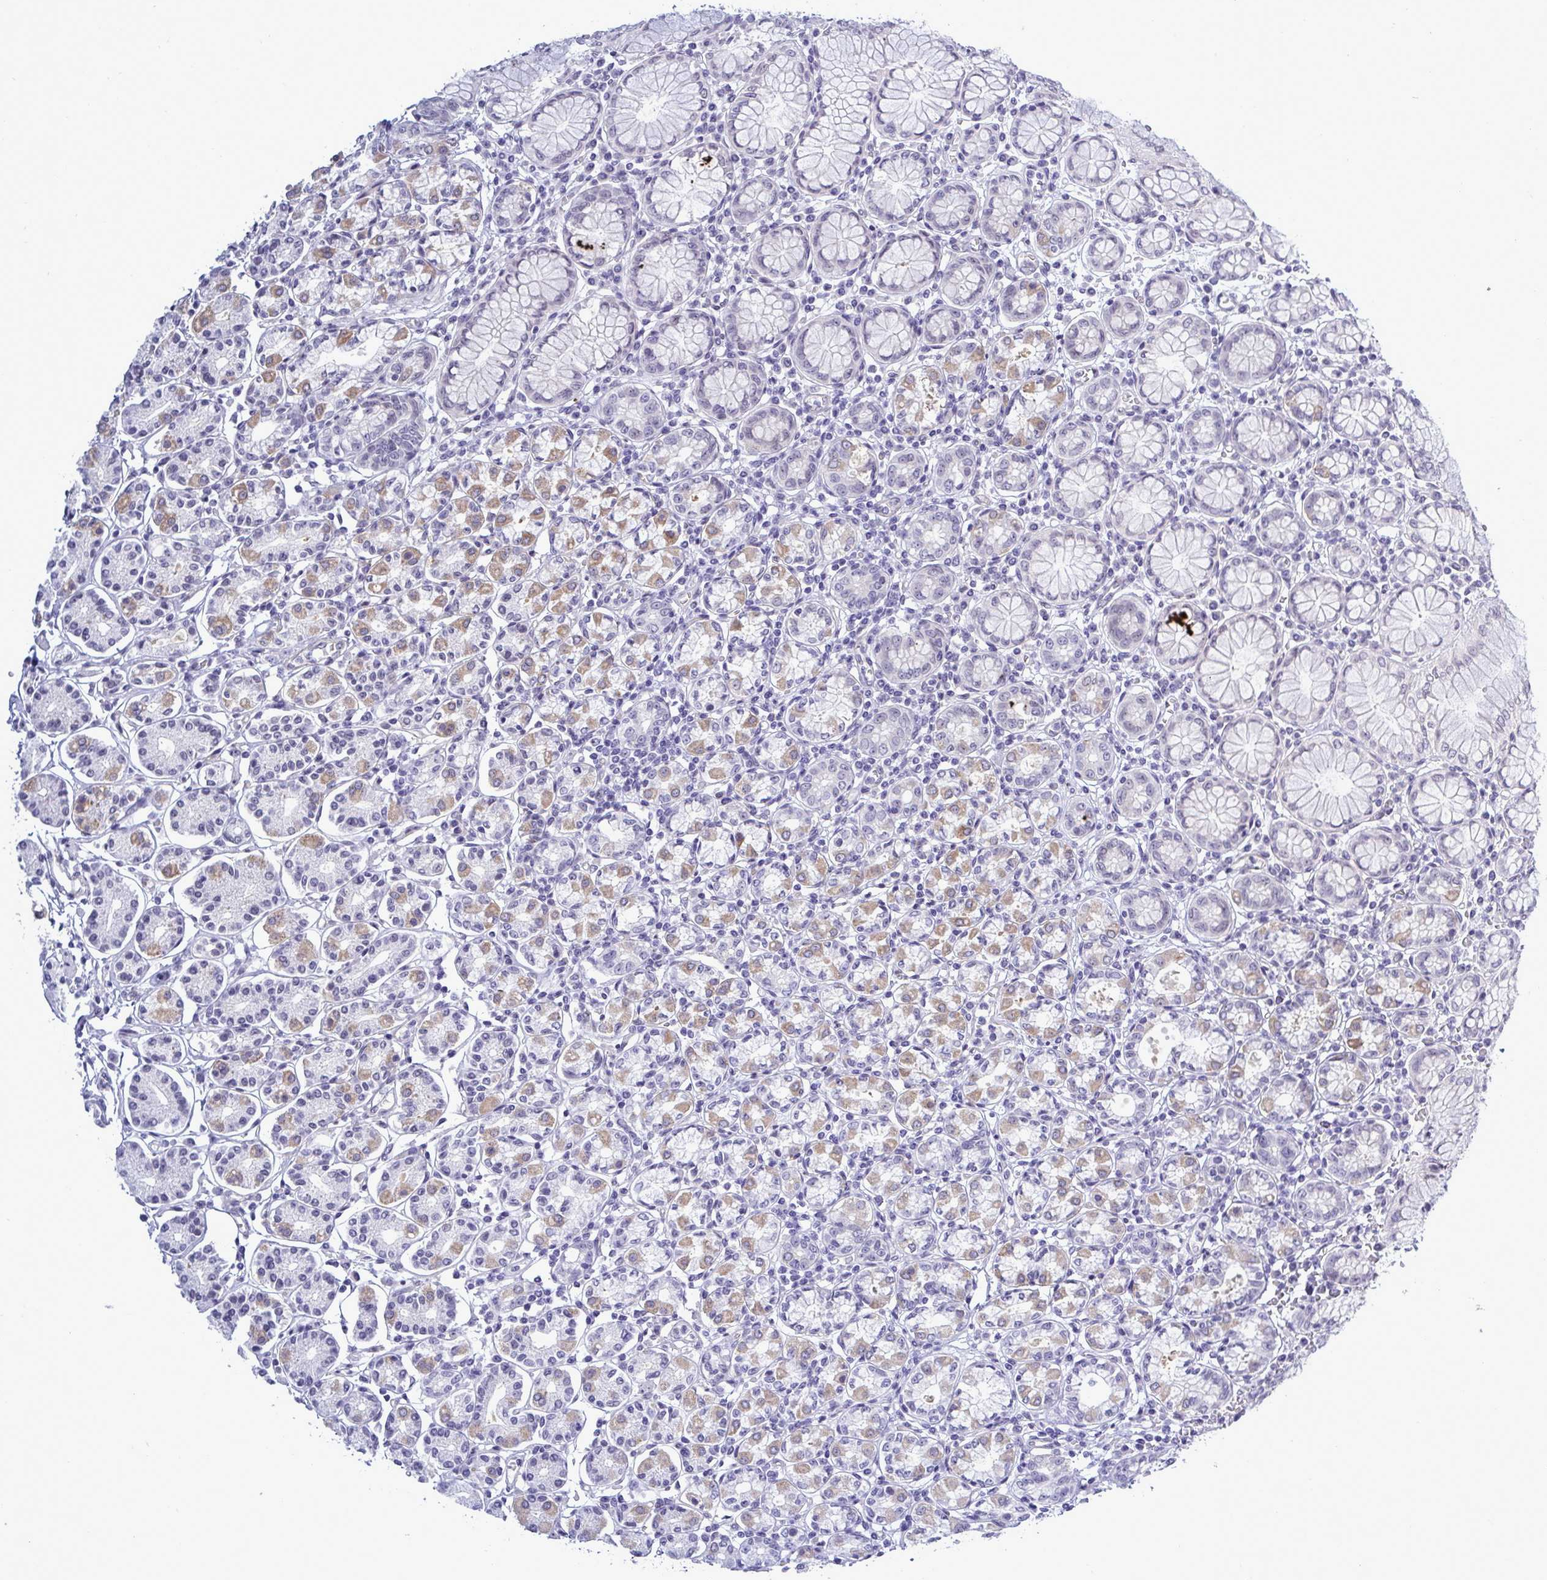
{"staining": {"intensity": "moderate", "quantity": "25%-75%", "location": "cytoplasmic/membranous"}, "tissue": "stomach", "cell_type": "Glandular cells", "image_type": "normal", "snomed": [{"axis": "morphology", "description": "Normal tissue, NOS"}, {"axis": "topography", "description": "Stomach"}], "caption": "Immunohistochemical staining of unremarkable stomach shows moderate cytoplasmic/membranous protein expression in approximately 25%-75% of glandular cells.", "gene": "MFSD4A", "patient": {"sex": "female", "age": 62}}